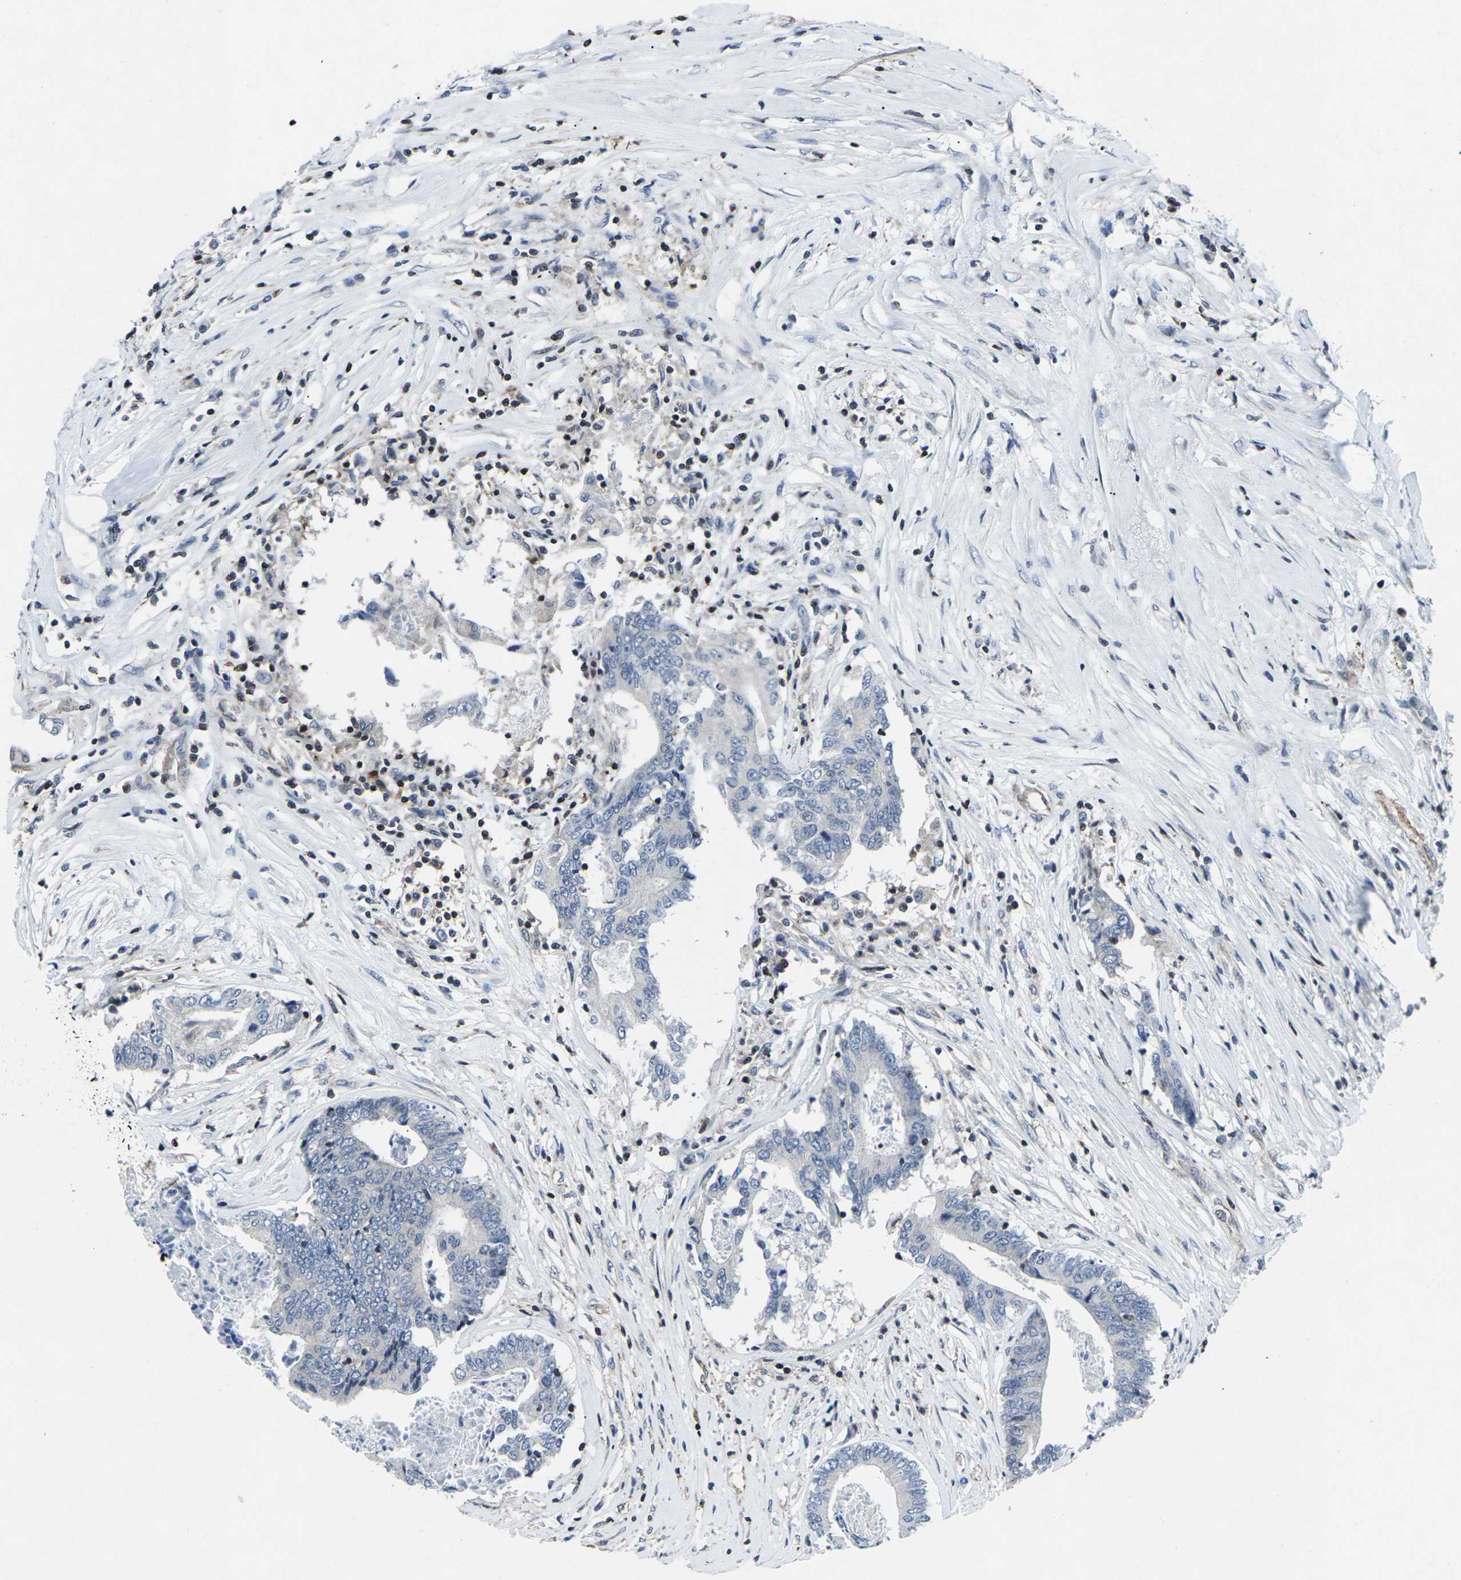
{"staining": {"intensity": "negative", "quantity": "none", "location": "none"}, "tissue": "colorectal cancer", "cell_type": "Tumor cells", "image_type": "cancer", "snomed": [{"axis": "morphology", "description": "Adenocarcinoma, NOS"}, {"axis": "topography", "description": "Rectum"}], "caption": "There is no significant positivity in tumor cells of colorectal cancer.", "gene": "STAT4", "patient": {"sex": "male", "age": 63}}